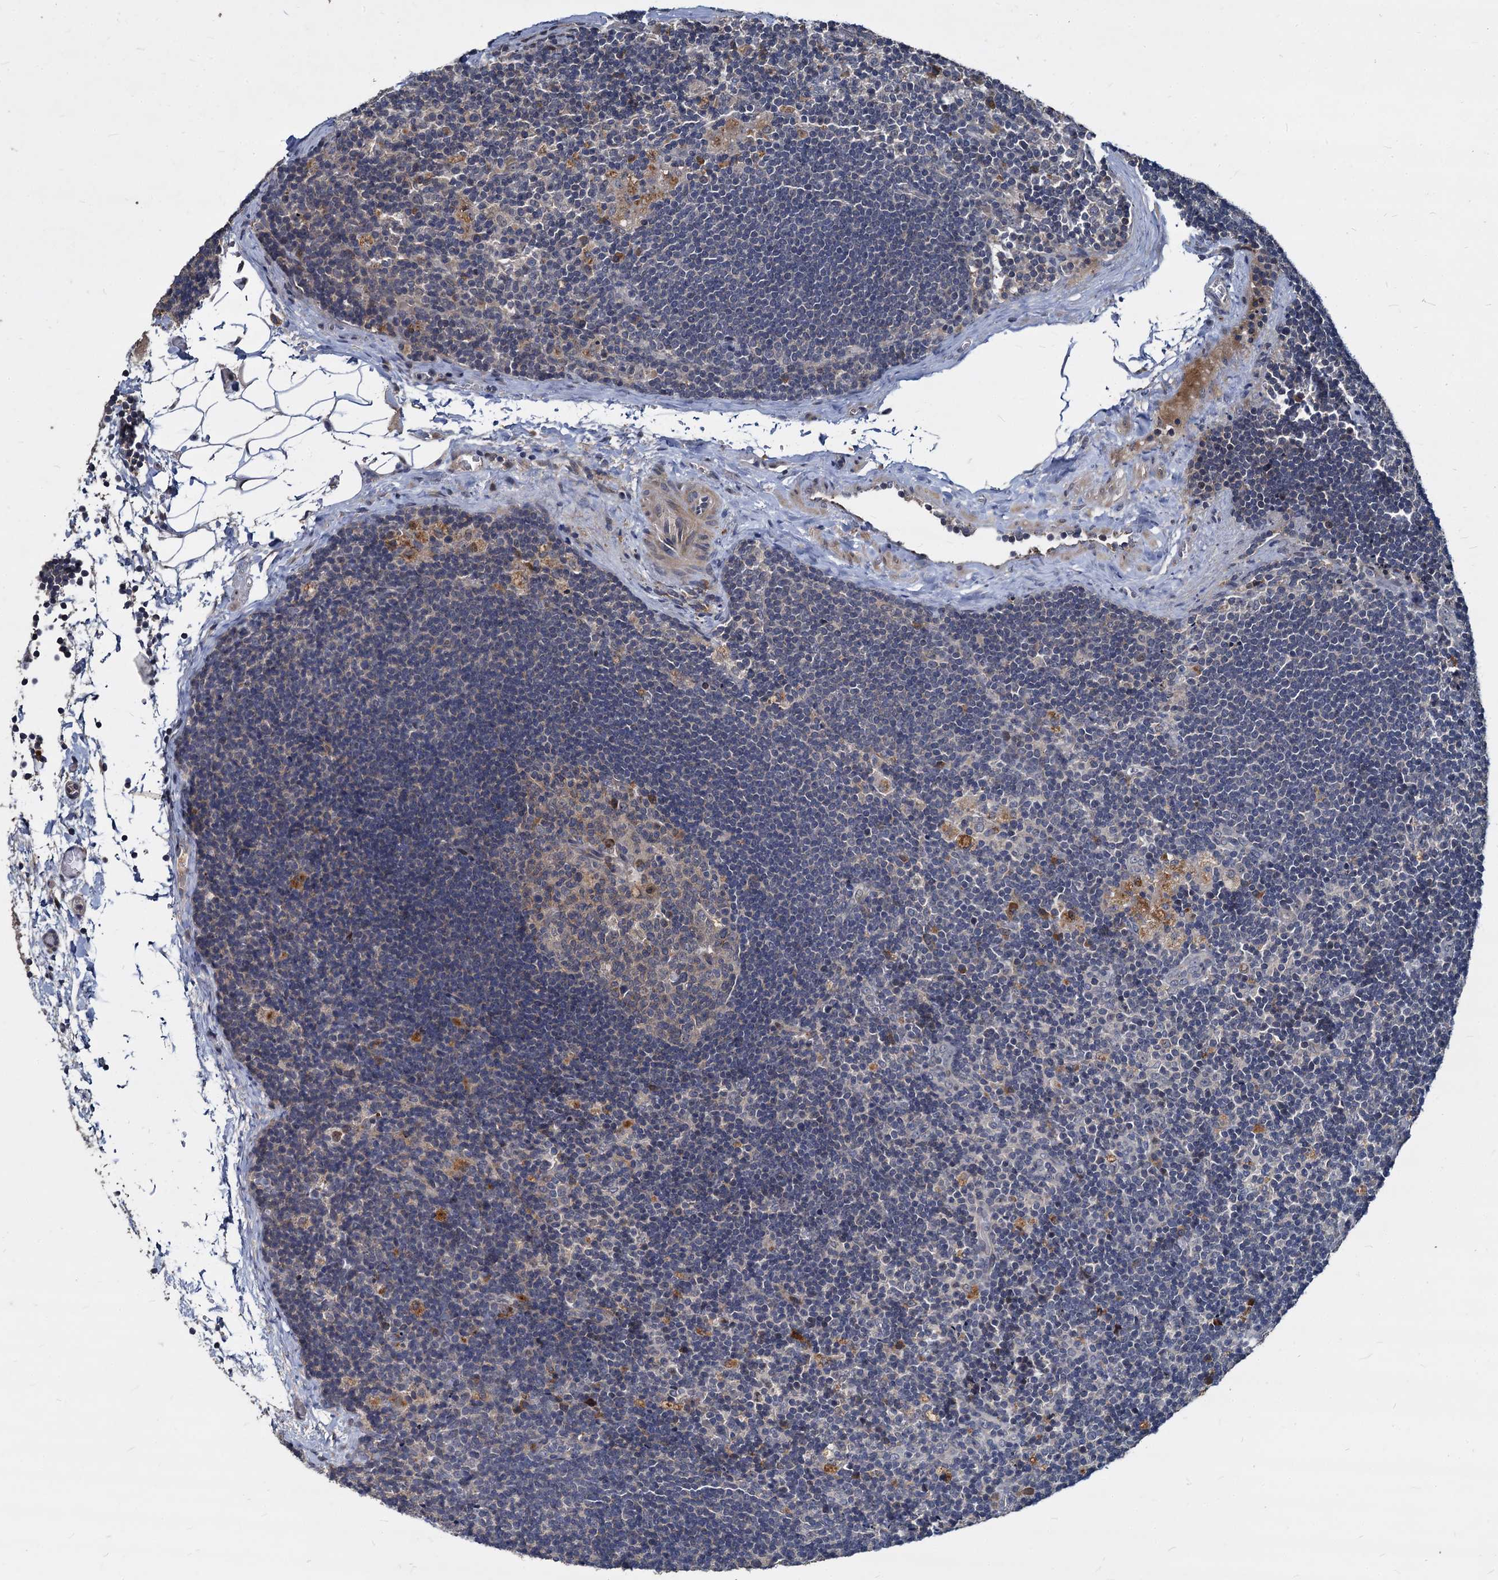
{"staining": {"intensity": "moderate", "quantity": "<25%", "location": "cytoplasmic/membranous"}, "tissue": "lymph node", "cell_type": "Germinal center cells", "image_type": "normal", "snomed": [{"axis": "morphology", "description": "Normal tissue, NOS"}, {"axis": "topography", "description": "Lymph node"}], "caption": "DAB (3,3'-diaminobenzidine) immunohistochemical staining of unremarkable lymph node displays moderate cytoplasmic/membranous protein expression in approximately <25% of germinal center cells.", "gene": "CCDC184", "patient": {"sex": "male", "age": 24}}